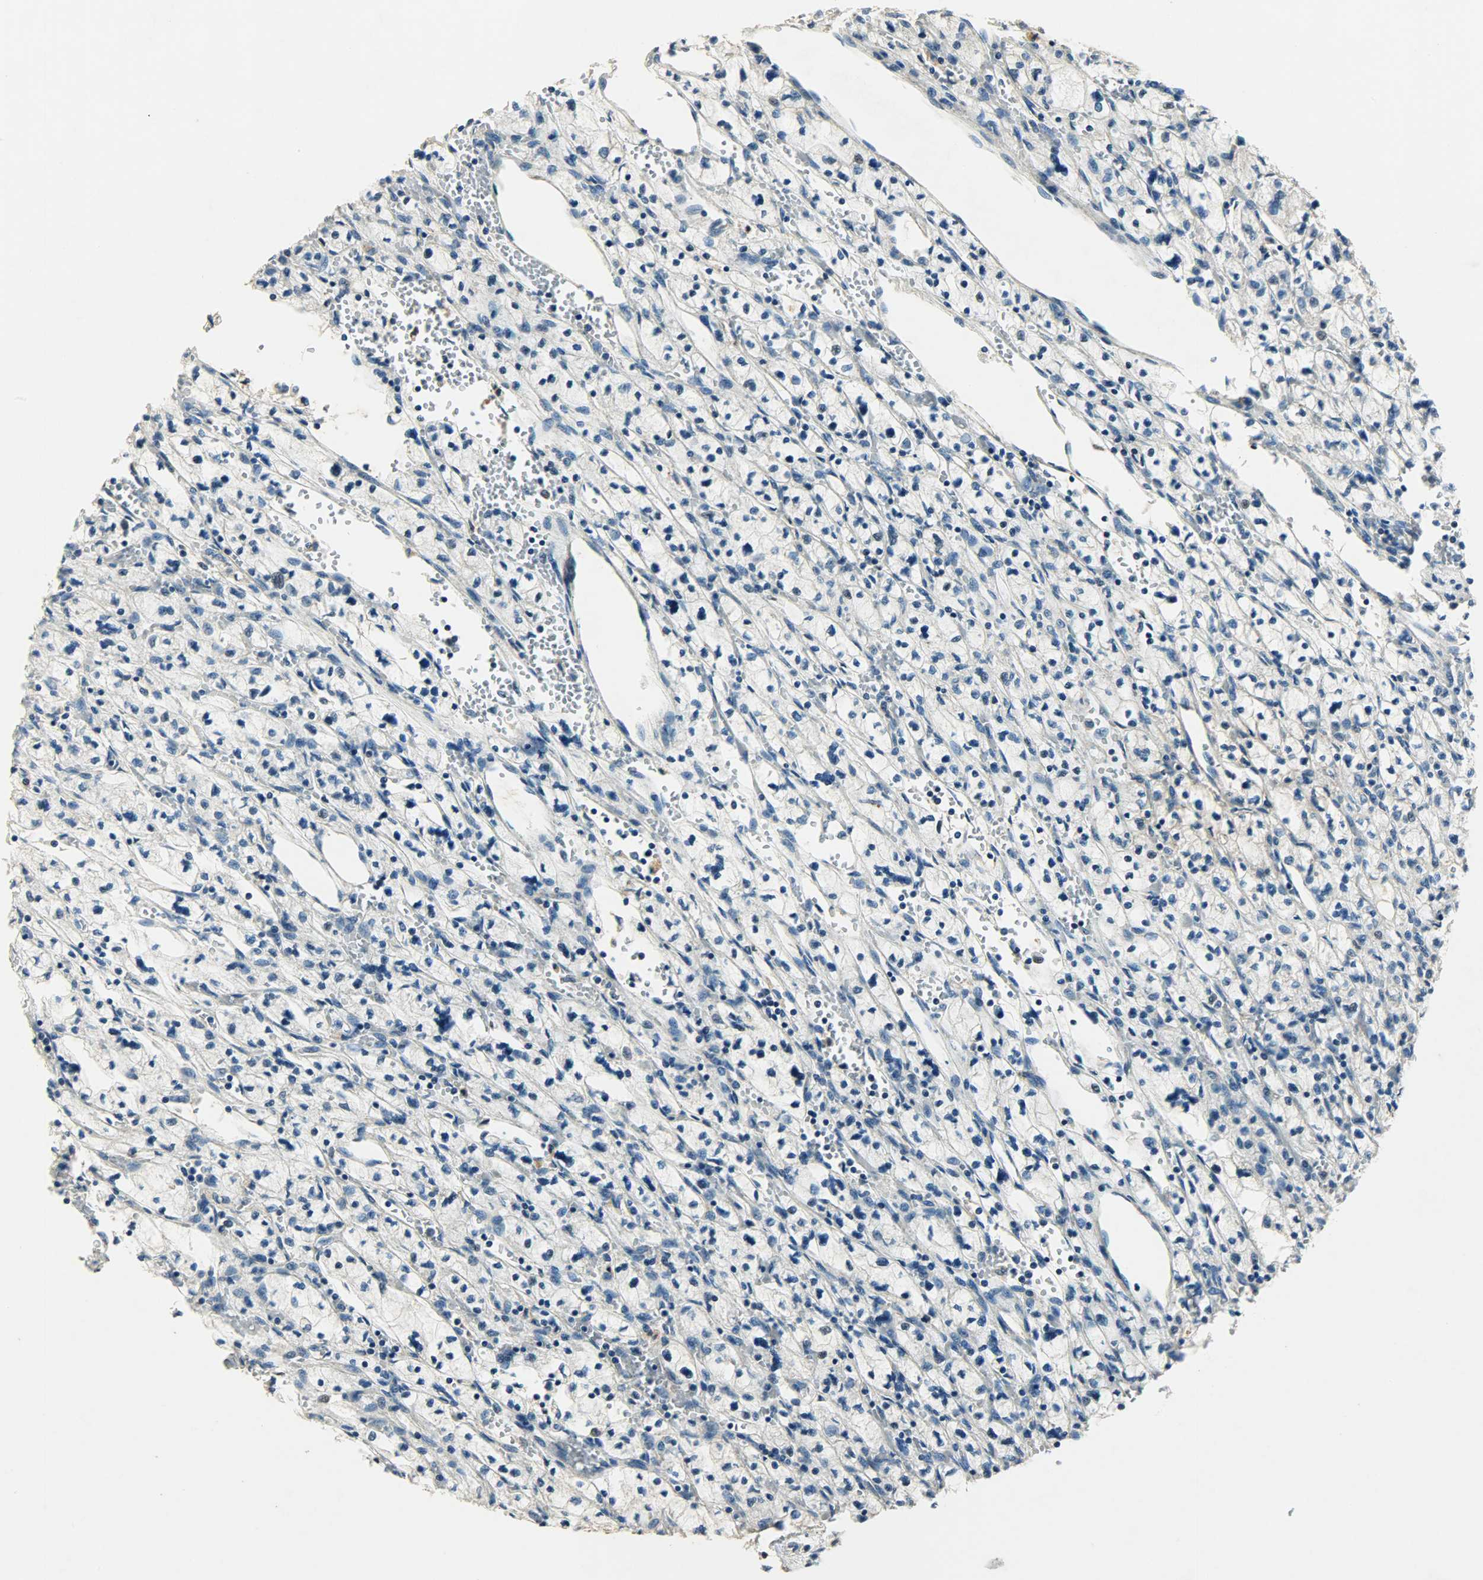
{"staining": {"intensity": "negative", "quantity": "none", "location": "none"}, "tissue": "renal cancer", "cell_type": "Tumor cells", "image_type": "cancer", "snomed": [{"axis": "morphology", "description": "Adenocarcinoma, NOS"}, {"axis": "topography", "description": "Kidney"}], "caption": "Photomicrograph shows no significant protein expression in tumor cells of renal adenocarcinoma.", "gene": "AURKB", "patient": {"sex": "female", "age": 83}}